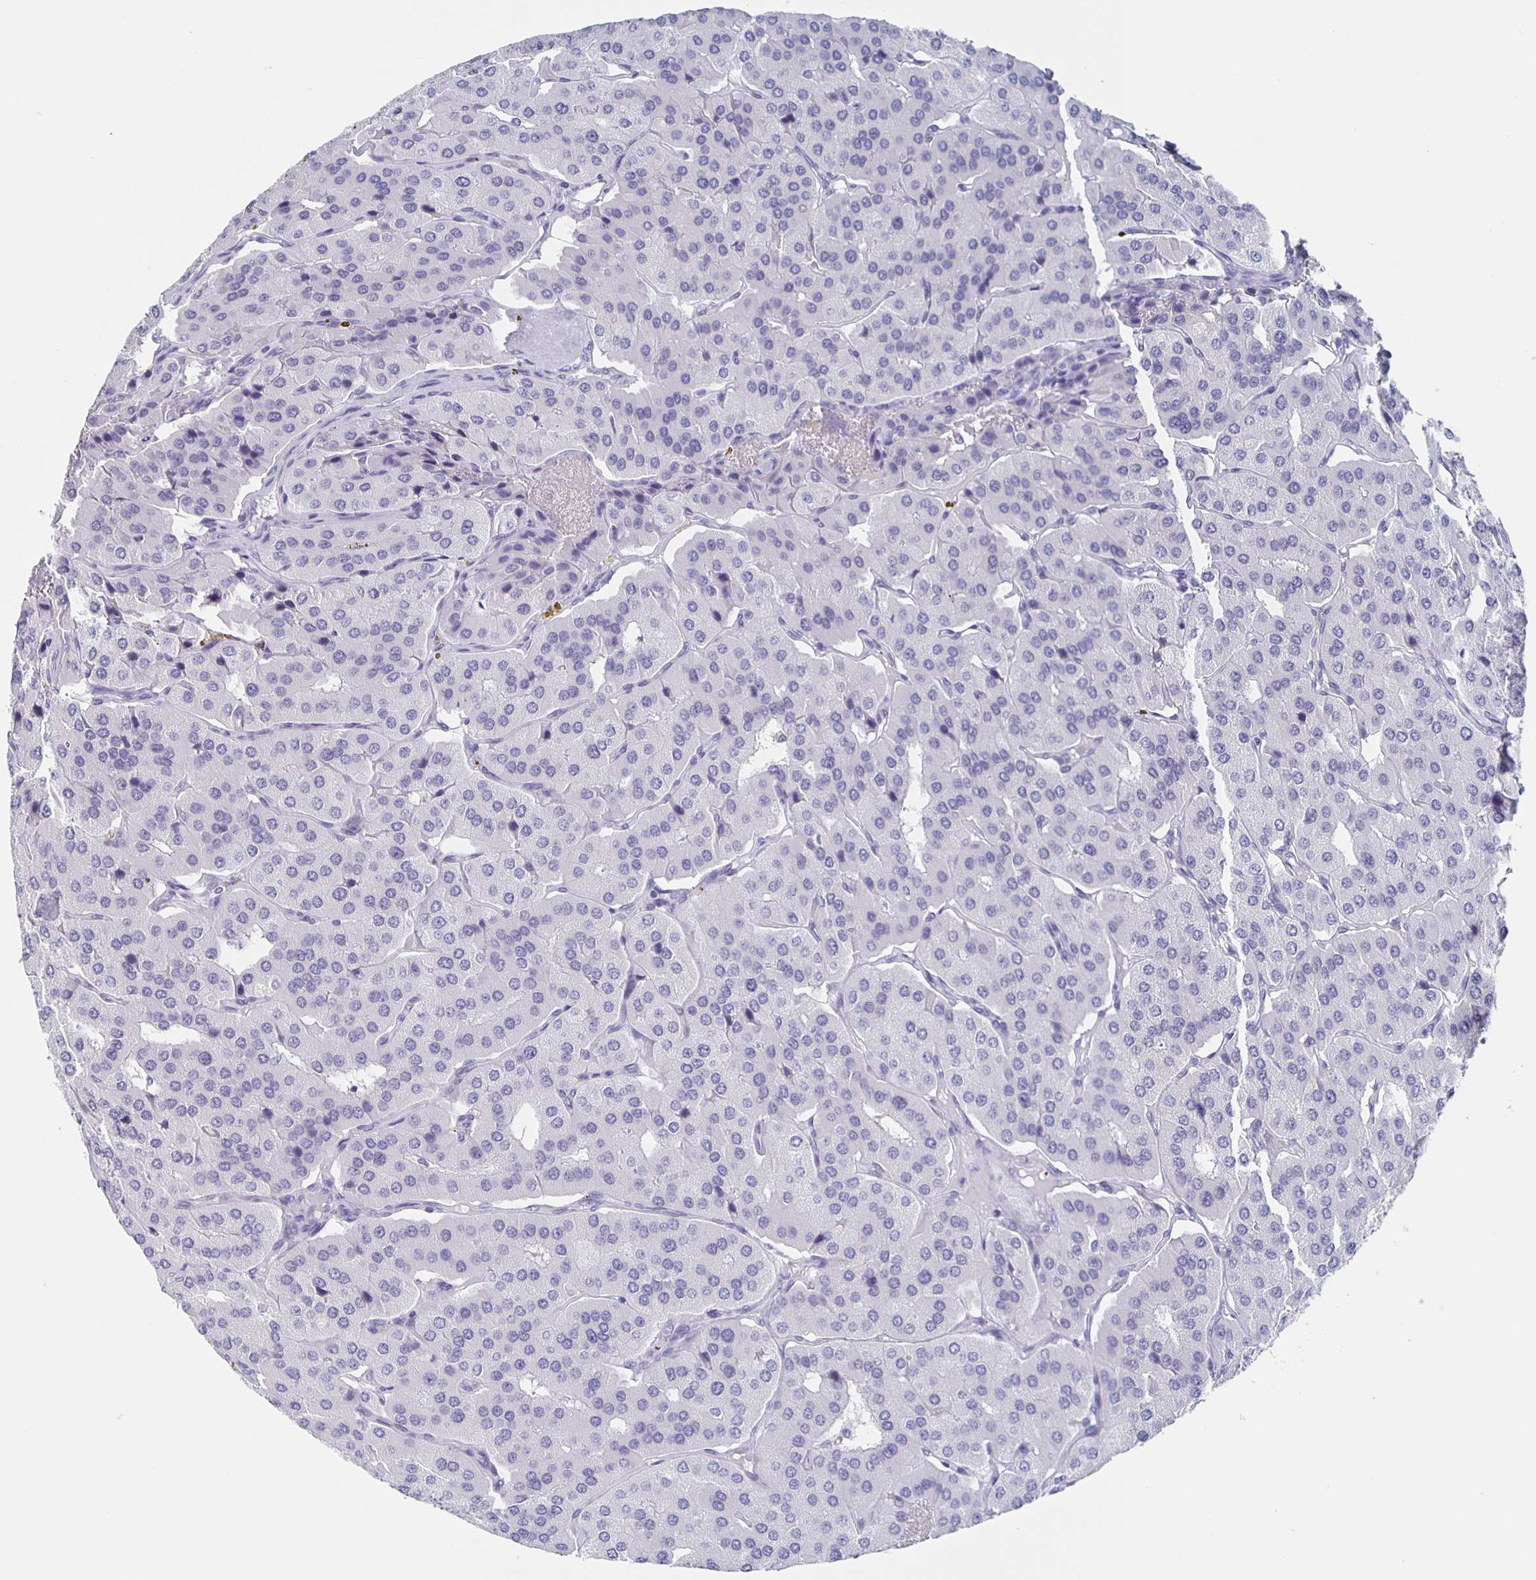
{"staining": {"intensity": "negative", "quantity": "none", "location": "none"}, "tissue": "parathyroid gland", "cell_type": "Glandular cells", "image_type": "normal", "snomed": [{"axis": "morphology", "description": "Normal tissue, NOS"}, {"axis": "morphology", "description": "Adenoma, NOS"}, {"axis": "topography", "description": "Parathyroid gland"}], "caption": "IHC image of unremarkable parathyroid gland stained for a protein (brown), which demonstrates no positivity in glandular cells. The staining is performed using DAB brown chromogen with nuclei counter-stained in using hematoxylin.", "gene": "CCDC17", "patient": {"sex": "female", "age": 86}}